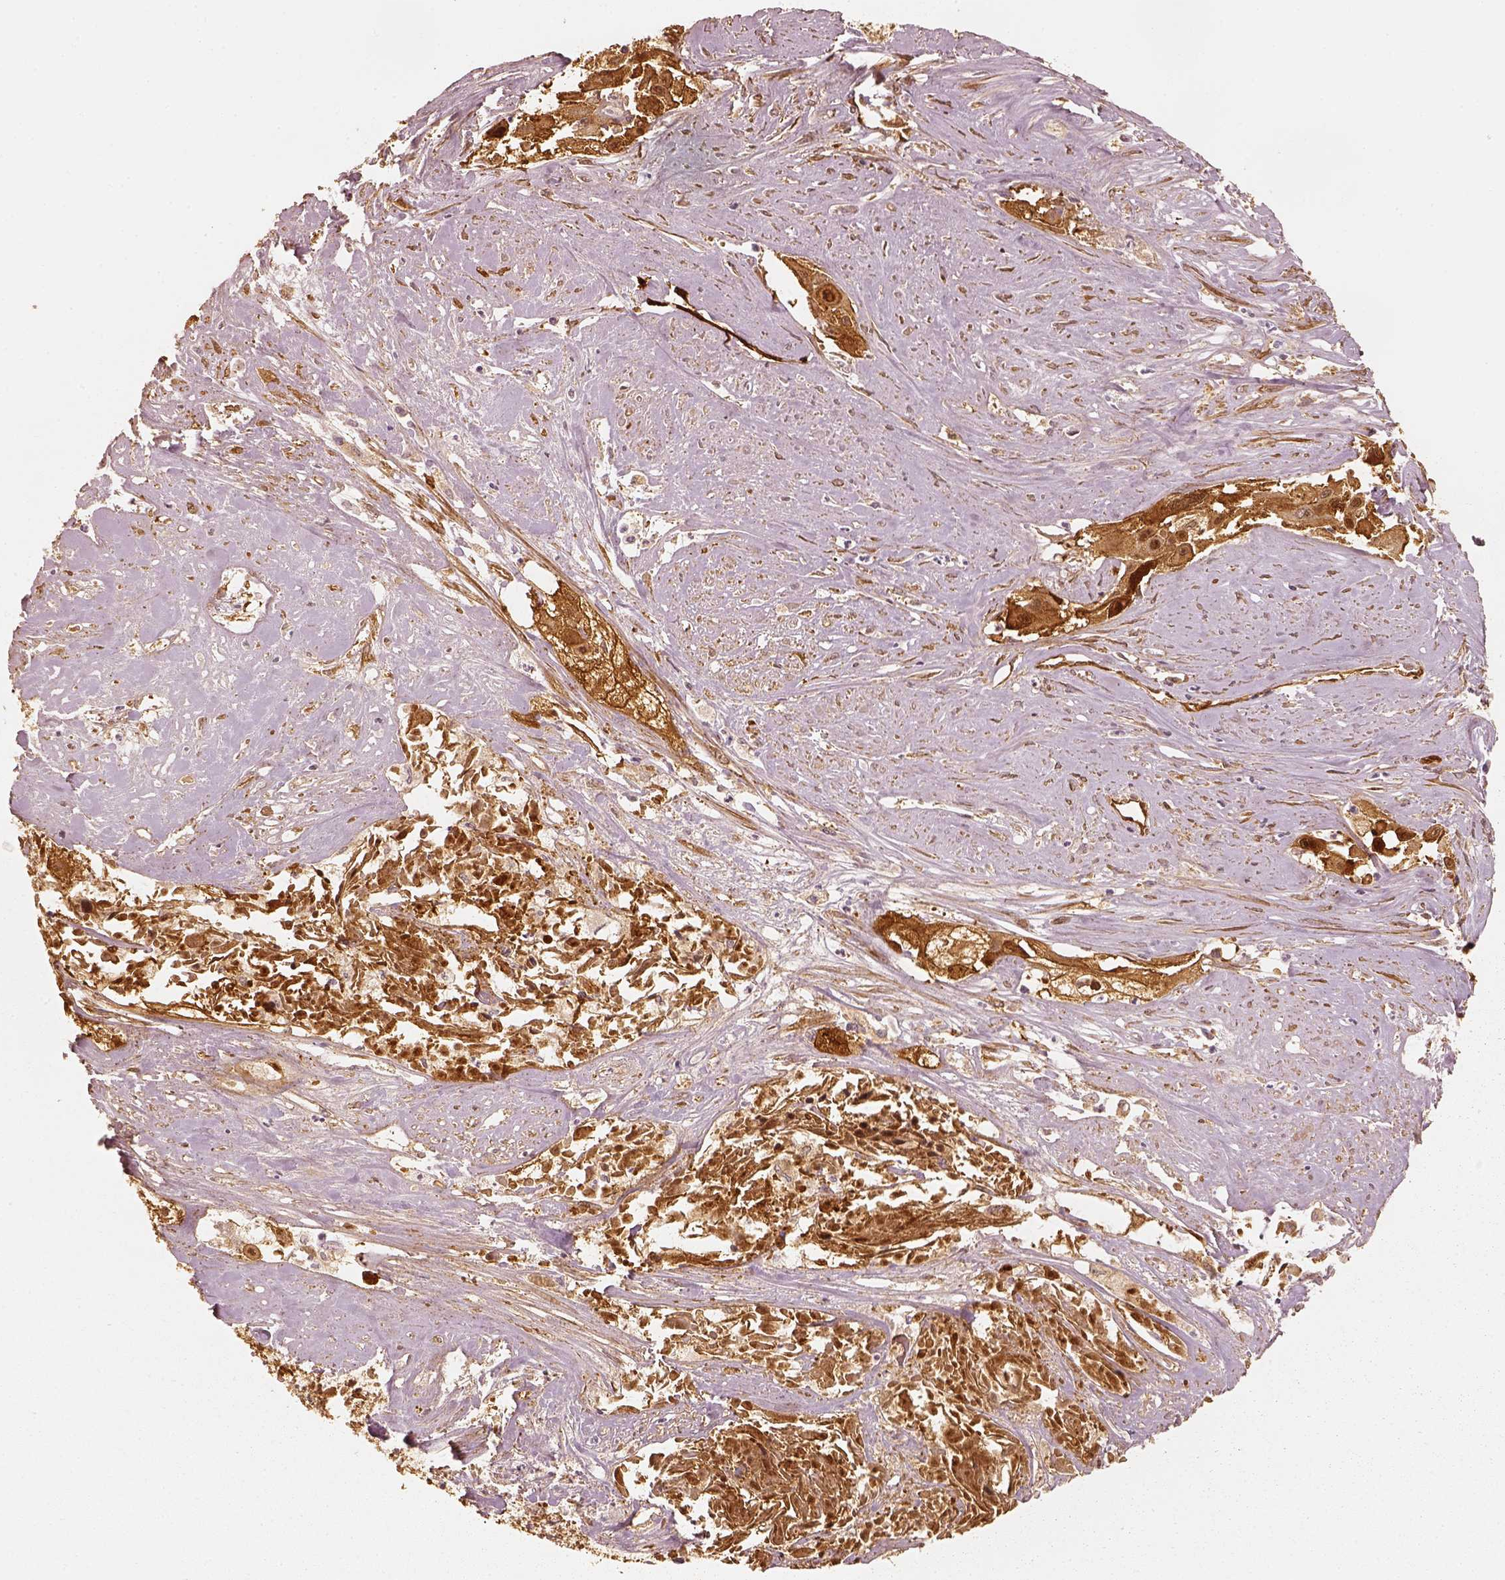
{"staining": {"intensity": "strong", "quantity": ">75%", "location": "cytoplasmic/membranous"}, "tissue": "cervical cancer", "cell_type": "Tumor cells", "image_type": "cancer", "snomed": [{"axis": "morphology", "description": "Squamous cell carcinoma, NOS"}, {"axis": "topography", "description": "Cervix"}], "caption": "Squamous cell carcinoma (cervical) stained for a protein shows strong cytoplasmic/membranous positivity in tumor cells. (Stains: DAB (3,3'-diaminobenzidine) in brown, nuclei in blue, Microscopy: brightfield microscopy at high magnification).", "gene": "FSCN1", "patient": {"sex": "female", "age": 49}}